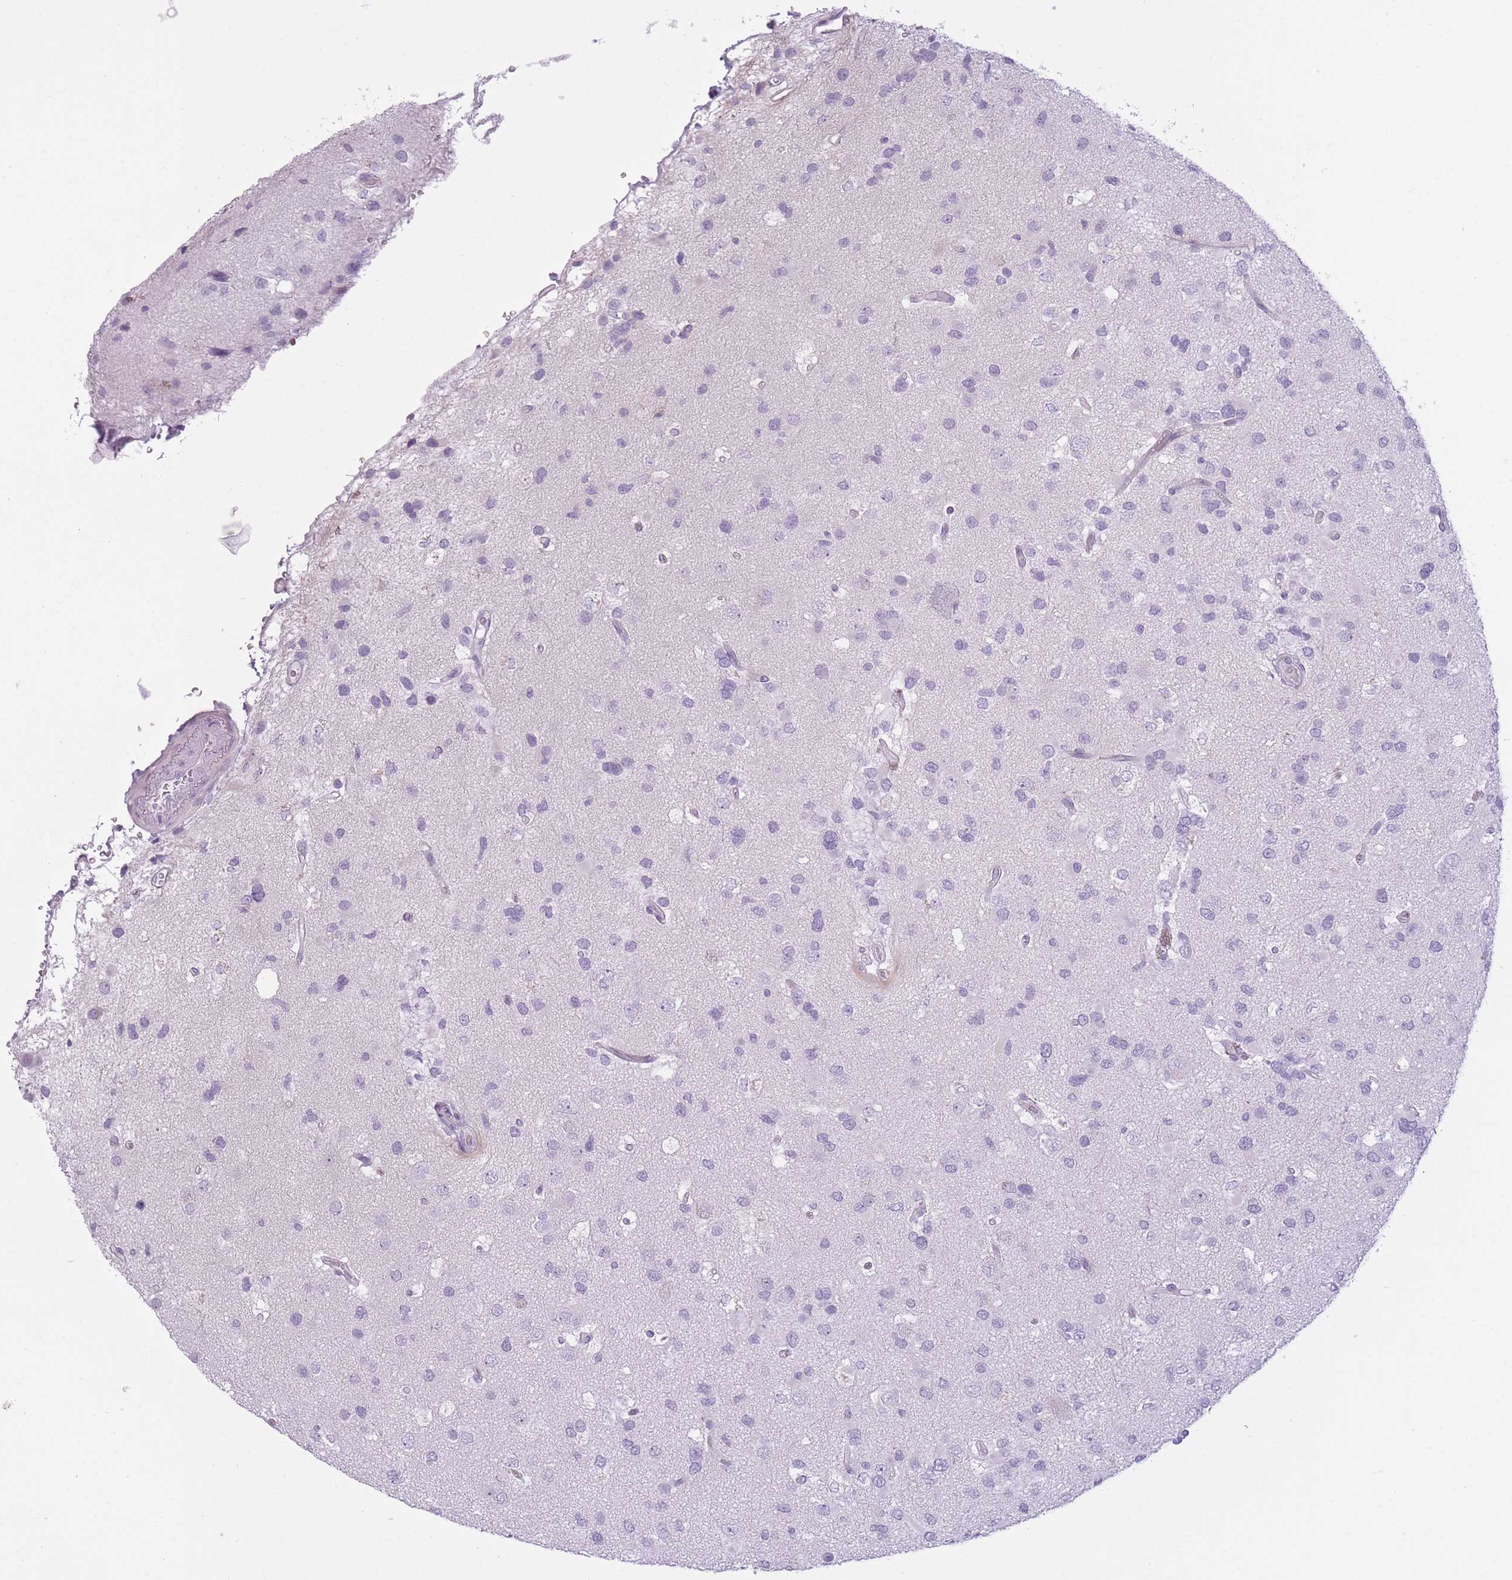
{"staining": {"intensity": "negative", "quantity": "none", "location": "none"}, "tissue": "glioma", "cell_type": "Tumor cells", "image_type": "cancer", "snomed": [{"axis": "morphology", "description": "Glioma, malignant, High grade"}, {"axis": "topography", "description": "Brain"}], "caption": "Tumor cells show no significant protein positivity in high-grade glioma (malignant). (DAB IHC, high magnification).", "gene": "GOLGA6D", "patient": {"sex": "male", "age": 53}}